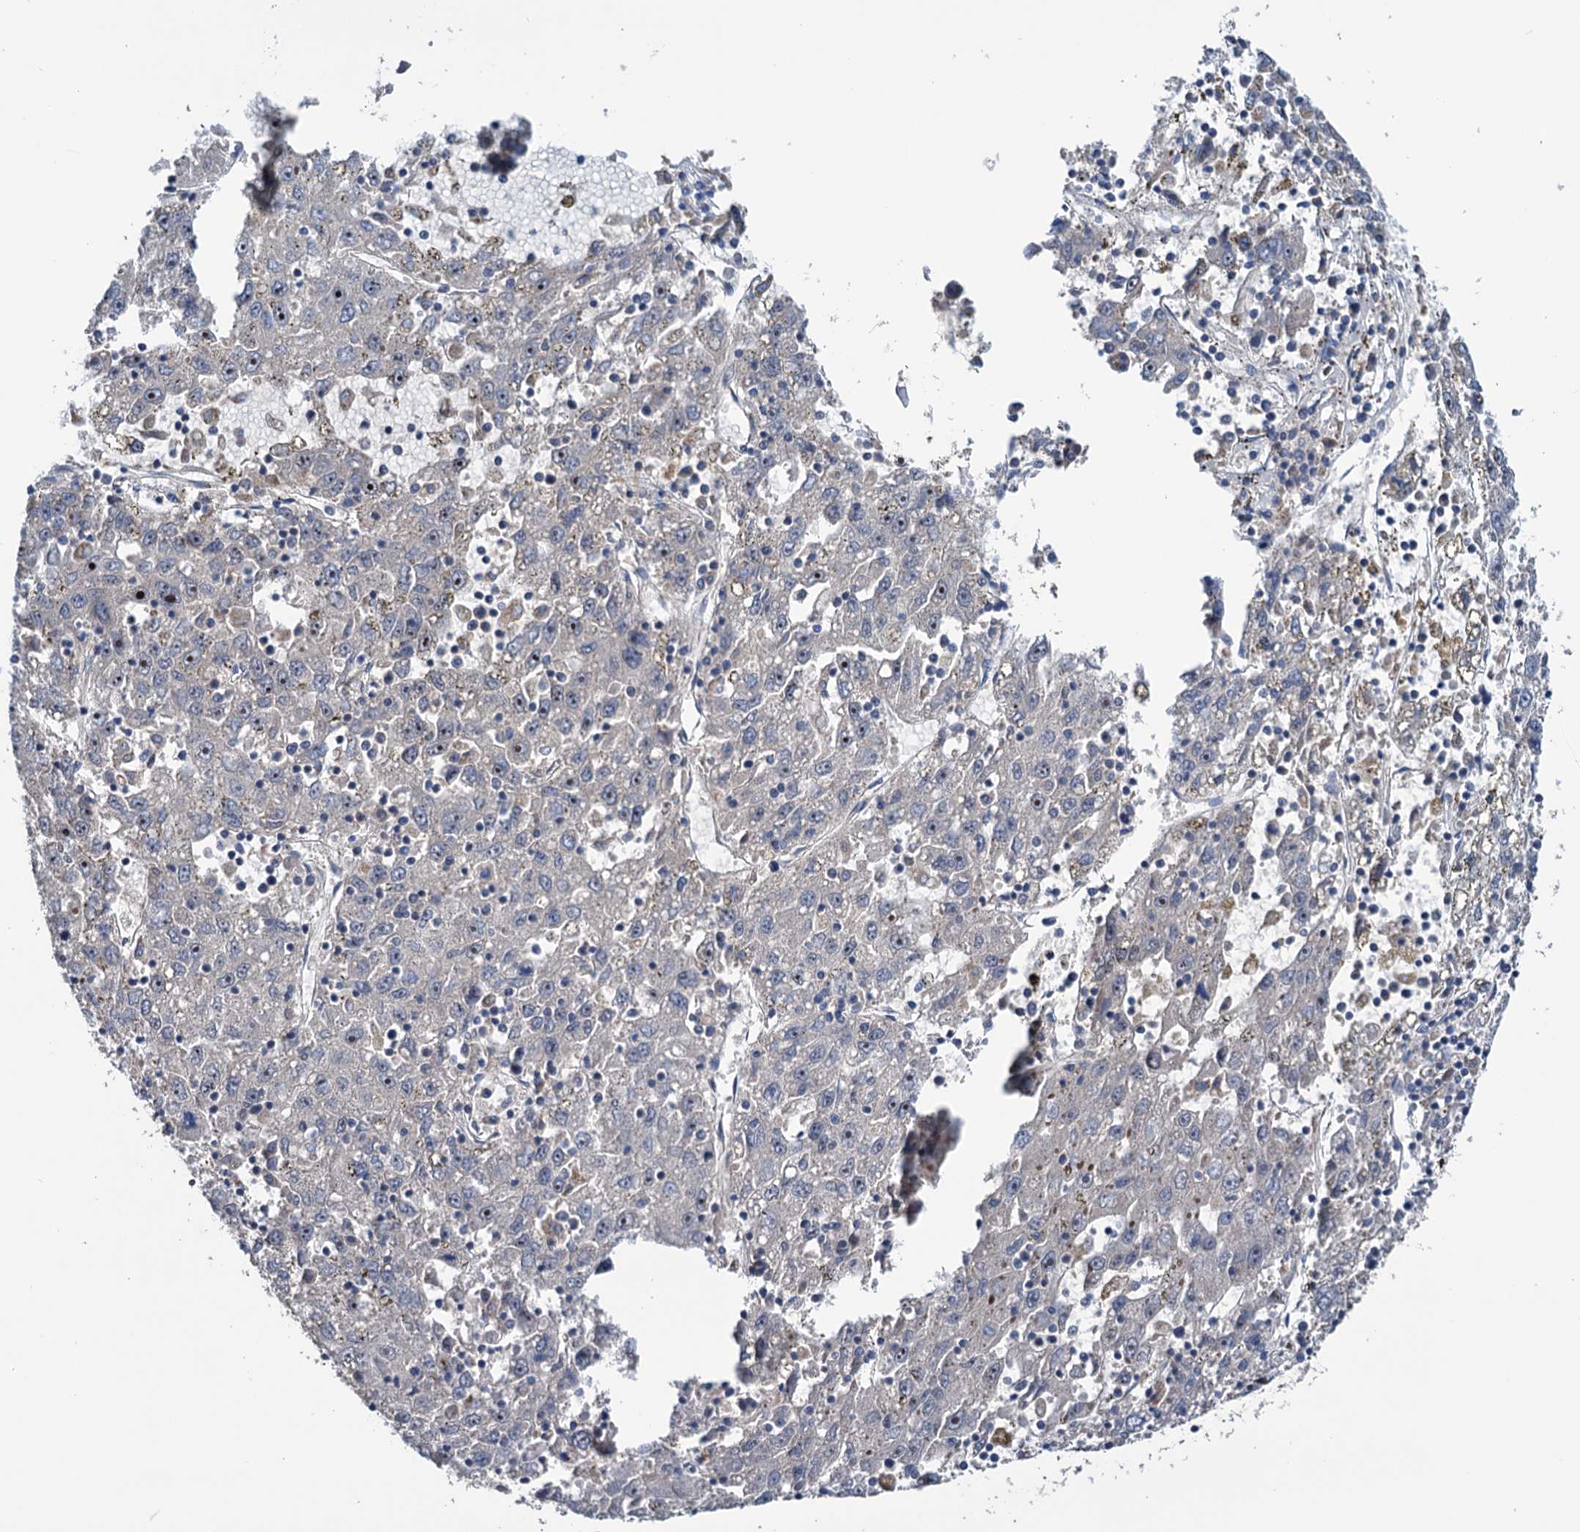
{"staining": {"intensity": "moderate", "quantity": "<25%", "location": "nuclear"}, "tissue": "liver cancer", "cell_type": "Tumor cells", "image_type": "cancer", "snomed": [{"axis": "morphology", "description": "Carcinoma, Hepatocellular, NOS"}, {"axis": "topography", "description": "Liver"}], "caption": "Tumor cells exhibit moderate nuclear staining in about <25% of cells in liver cancer (hepatocellular carcinoma). (DAB (3,3'-diaminobenzidine) IHC with brightfield microscopy, high magnification).", "gene": "HTR3B", "patient": {"sex": "male", "age": 49}}